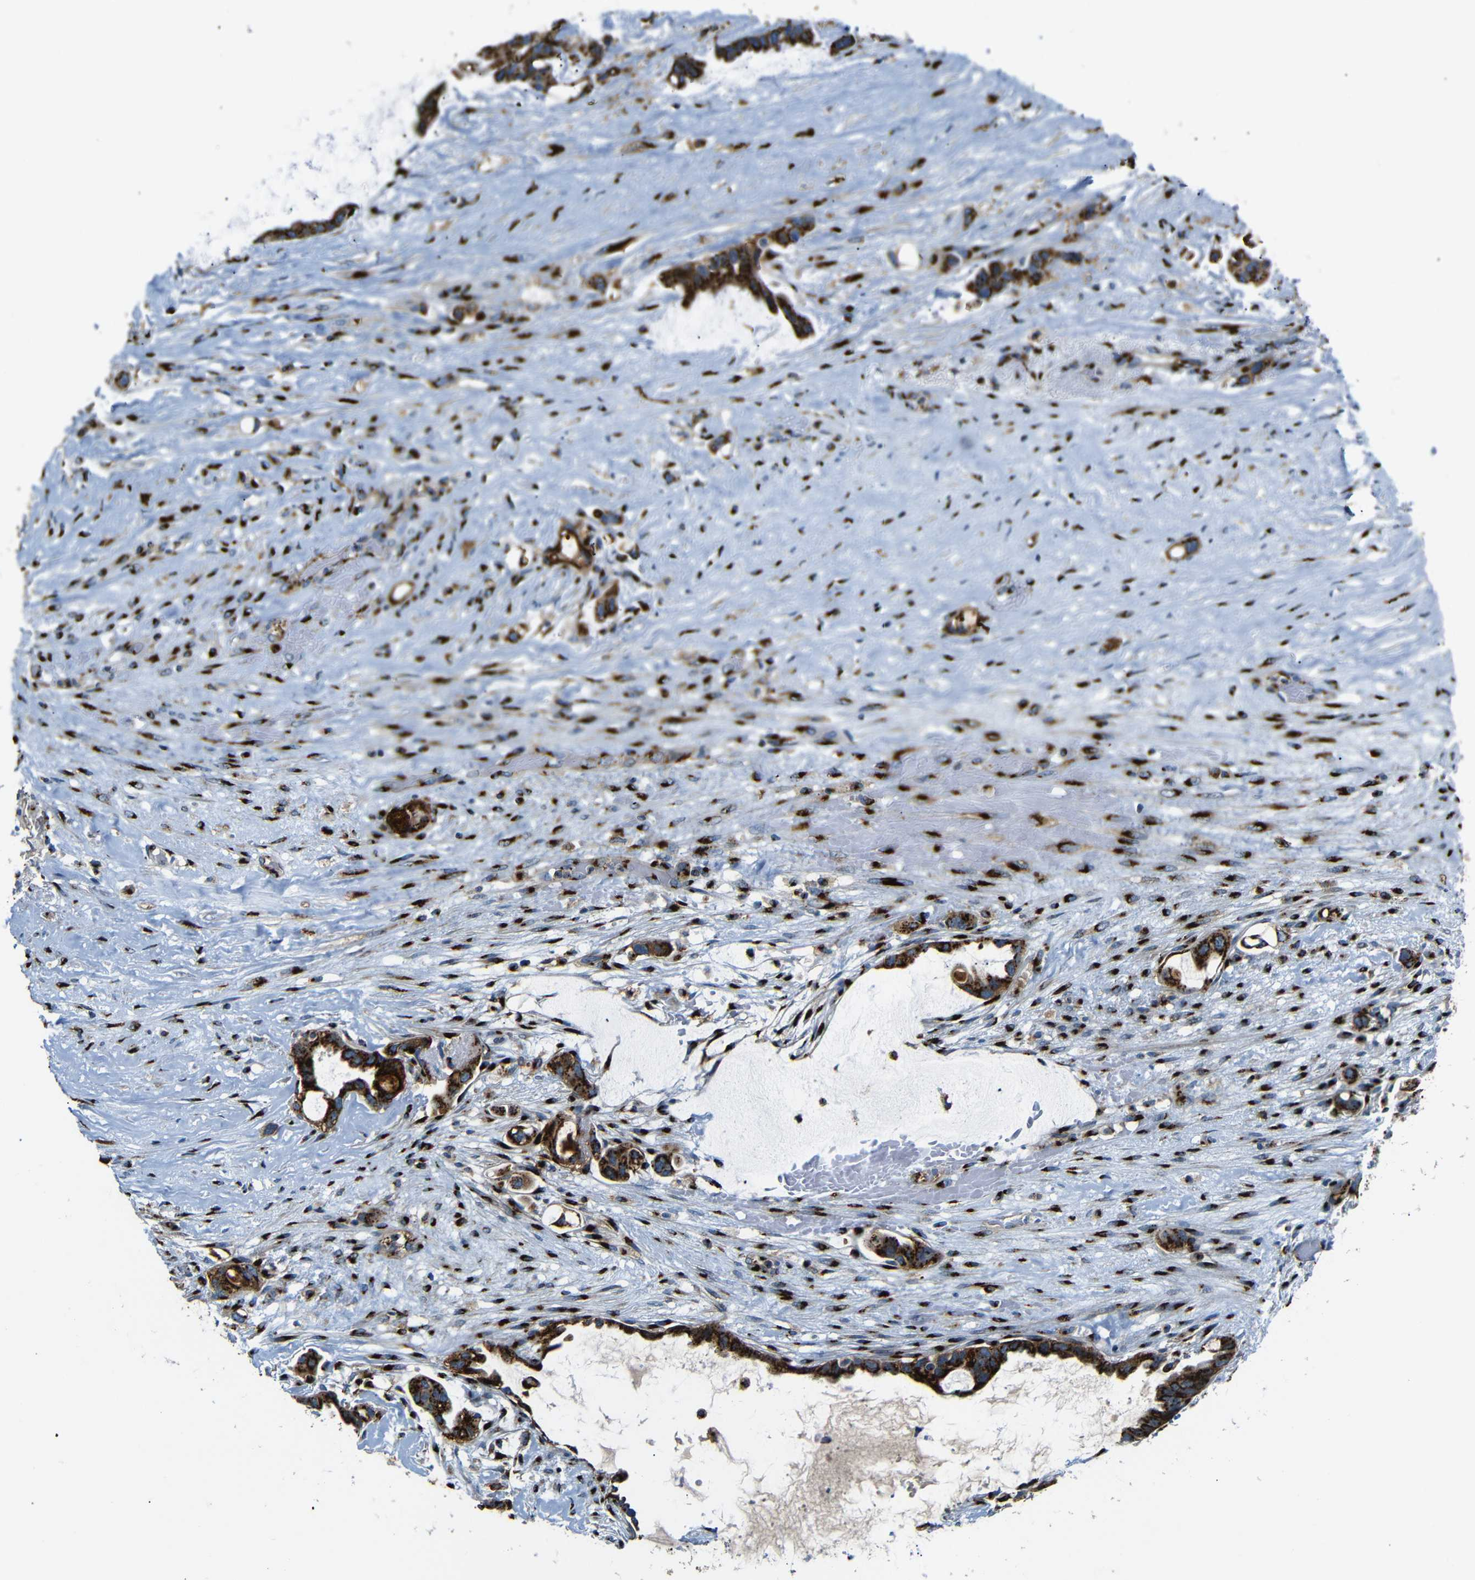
{"staining": {"intensity": "strong", "quantity": ">75%", "location": "cytoplasmic/membranous"}, "tissue": "liver cancer", "cell_type": "Tumor cells", "image_type": "cancer", "snomed": [{"axis": "morphology", "description": "Cholangiocarcinoma"}, {"axis": "topography", "description": "Liver"}], "caption": "This is a micrograph of IHC staining of liver cancer (cholangiocarcinoma), which shows strong expression in the cytoplasmic/membranous of tumor cells.", "gene": "TGOLN2", "patient": {"sex": "female", "age": 65}}